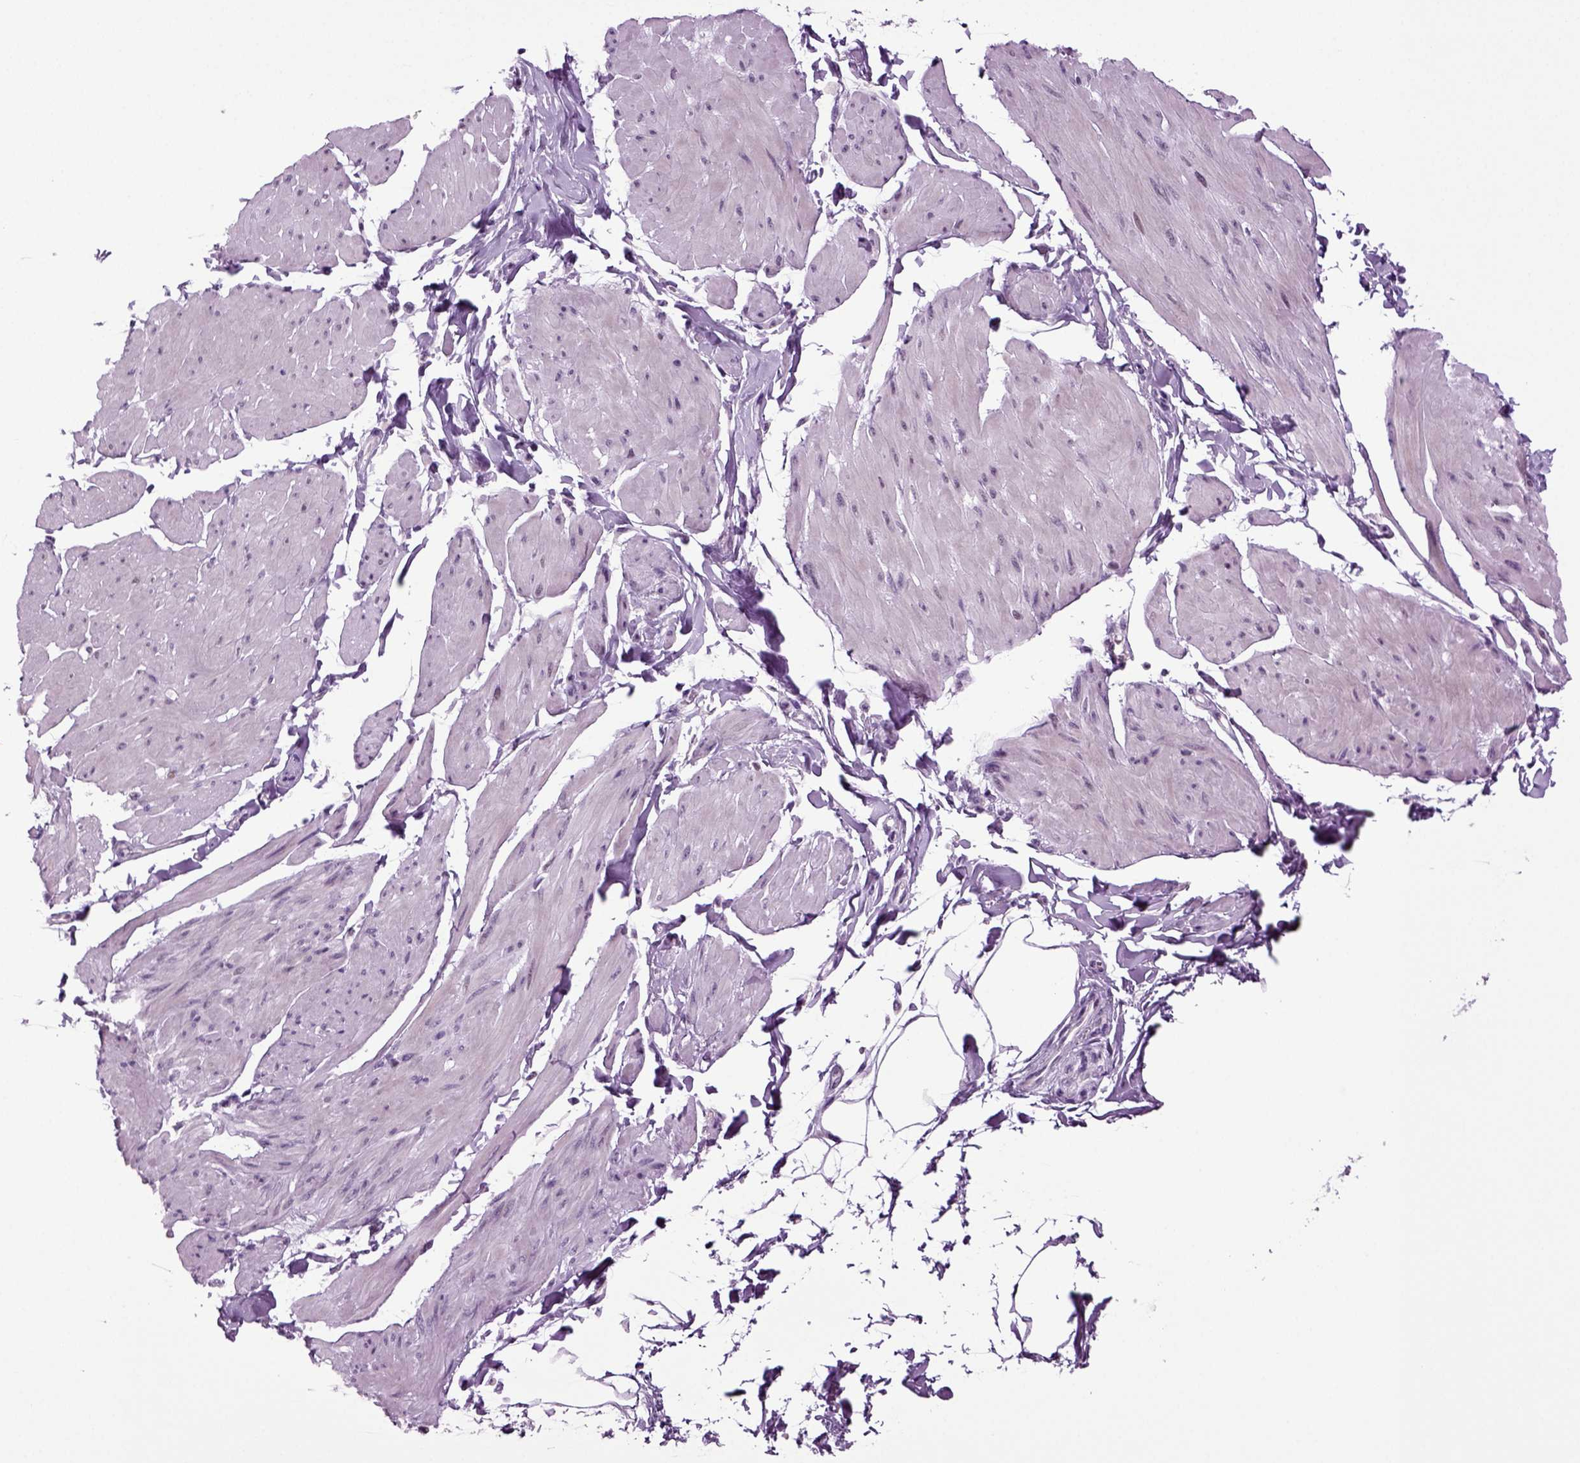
{"staining": {"intensity": "negative", "quantity": "none", "location": "none"}, "tissue": "smooth muscle", "cell_type": "Smooth muscle cells", "image_type": "normal", "snomed": [{"axis": "morphology", "description": "Normal tissue, NOS"}, {"axis": "topography", "description": "Adipose tissue"}, {"axis": "topography", "description": "Smooth muscle"}, {"axis": "topography", "description": "Peripheral nerve tissue"}], "caption": "The IHC micrograph has no significant expression in smooth muscle cells of smooth muscle. (Stains: DAB (3,3'-diaminobenzidine) immunohistochemistry with hematoxylin counter stain, Microscopy: brightfield microscopy at high magnification).", "gene": "RFX3", "patient": {"sex": "male", "age": 83}}